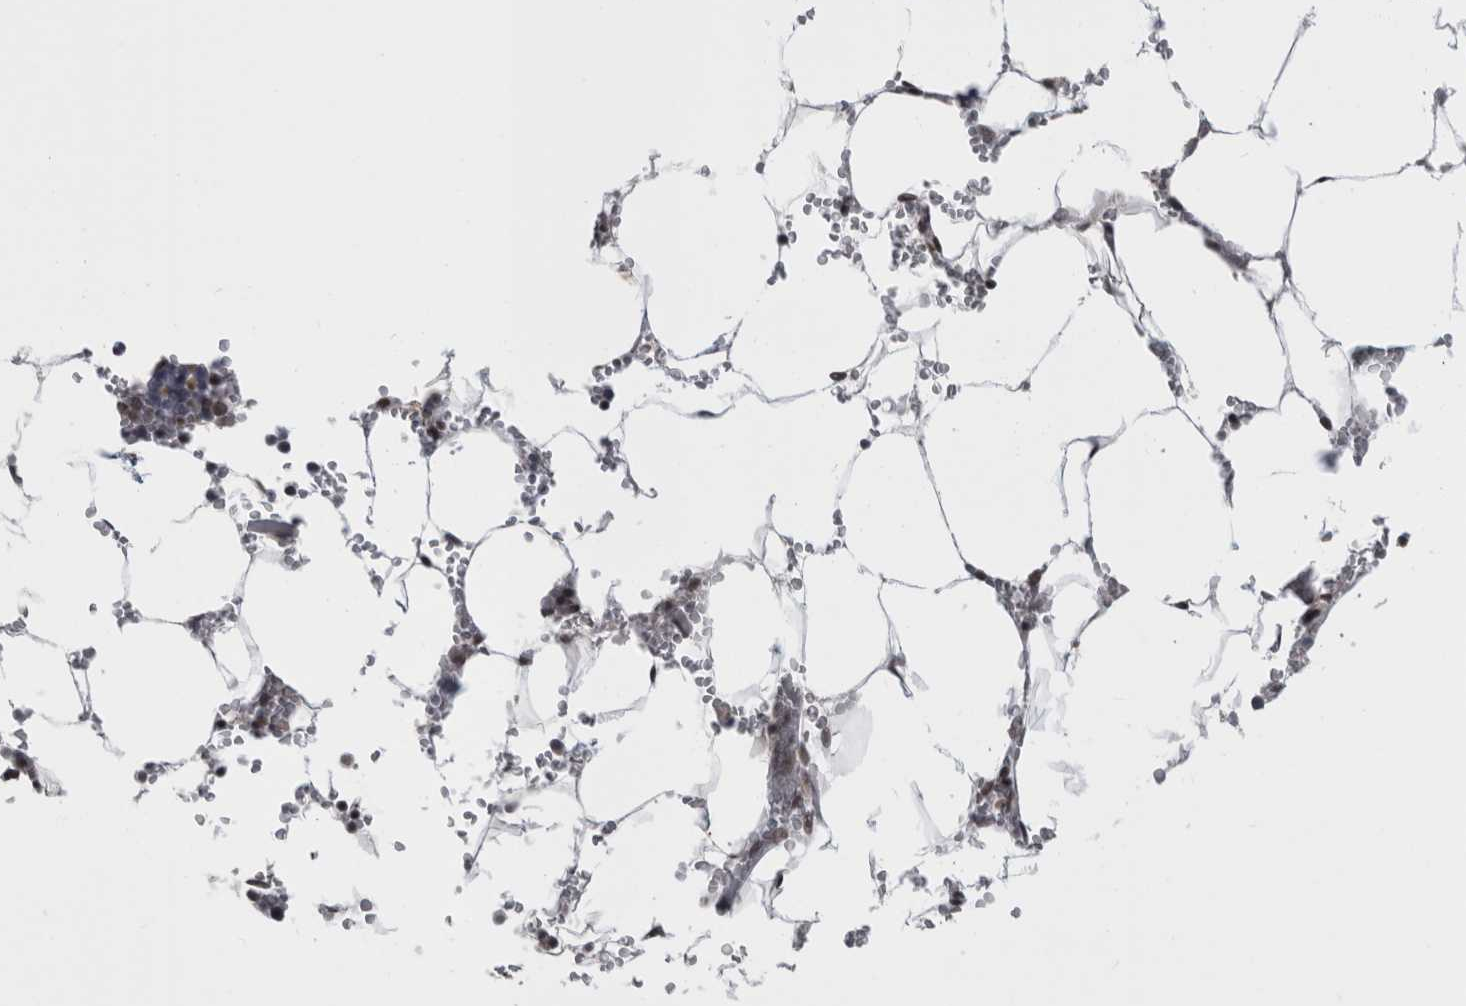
{"staining": {"intensity": "weak", "quantity": "<25%", "location": "nuclear"}, "tissue": "bone marrow", "cell_type": "Hematopoietic cells", "image_type": "normal", "snomed": [{"axis": "morphology", "description": "Normal tissue, NOS"}, {"axis": "topography", "description": "Bone marrow"}], "caption": "An IHC histopathology image of normal bone marrow is shown. There is no staining in hematopoietic cells of bone marrow.", "gene": "ARID4B", "patient": {"sex": "male", "age": 70}}